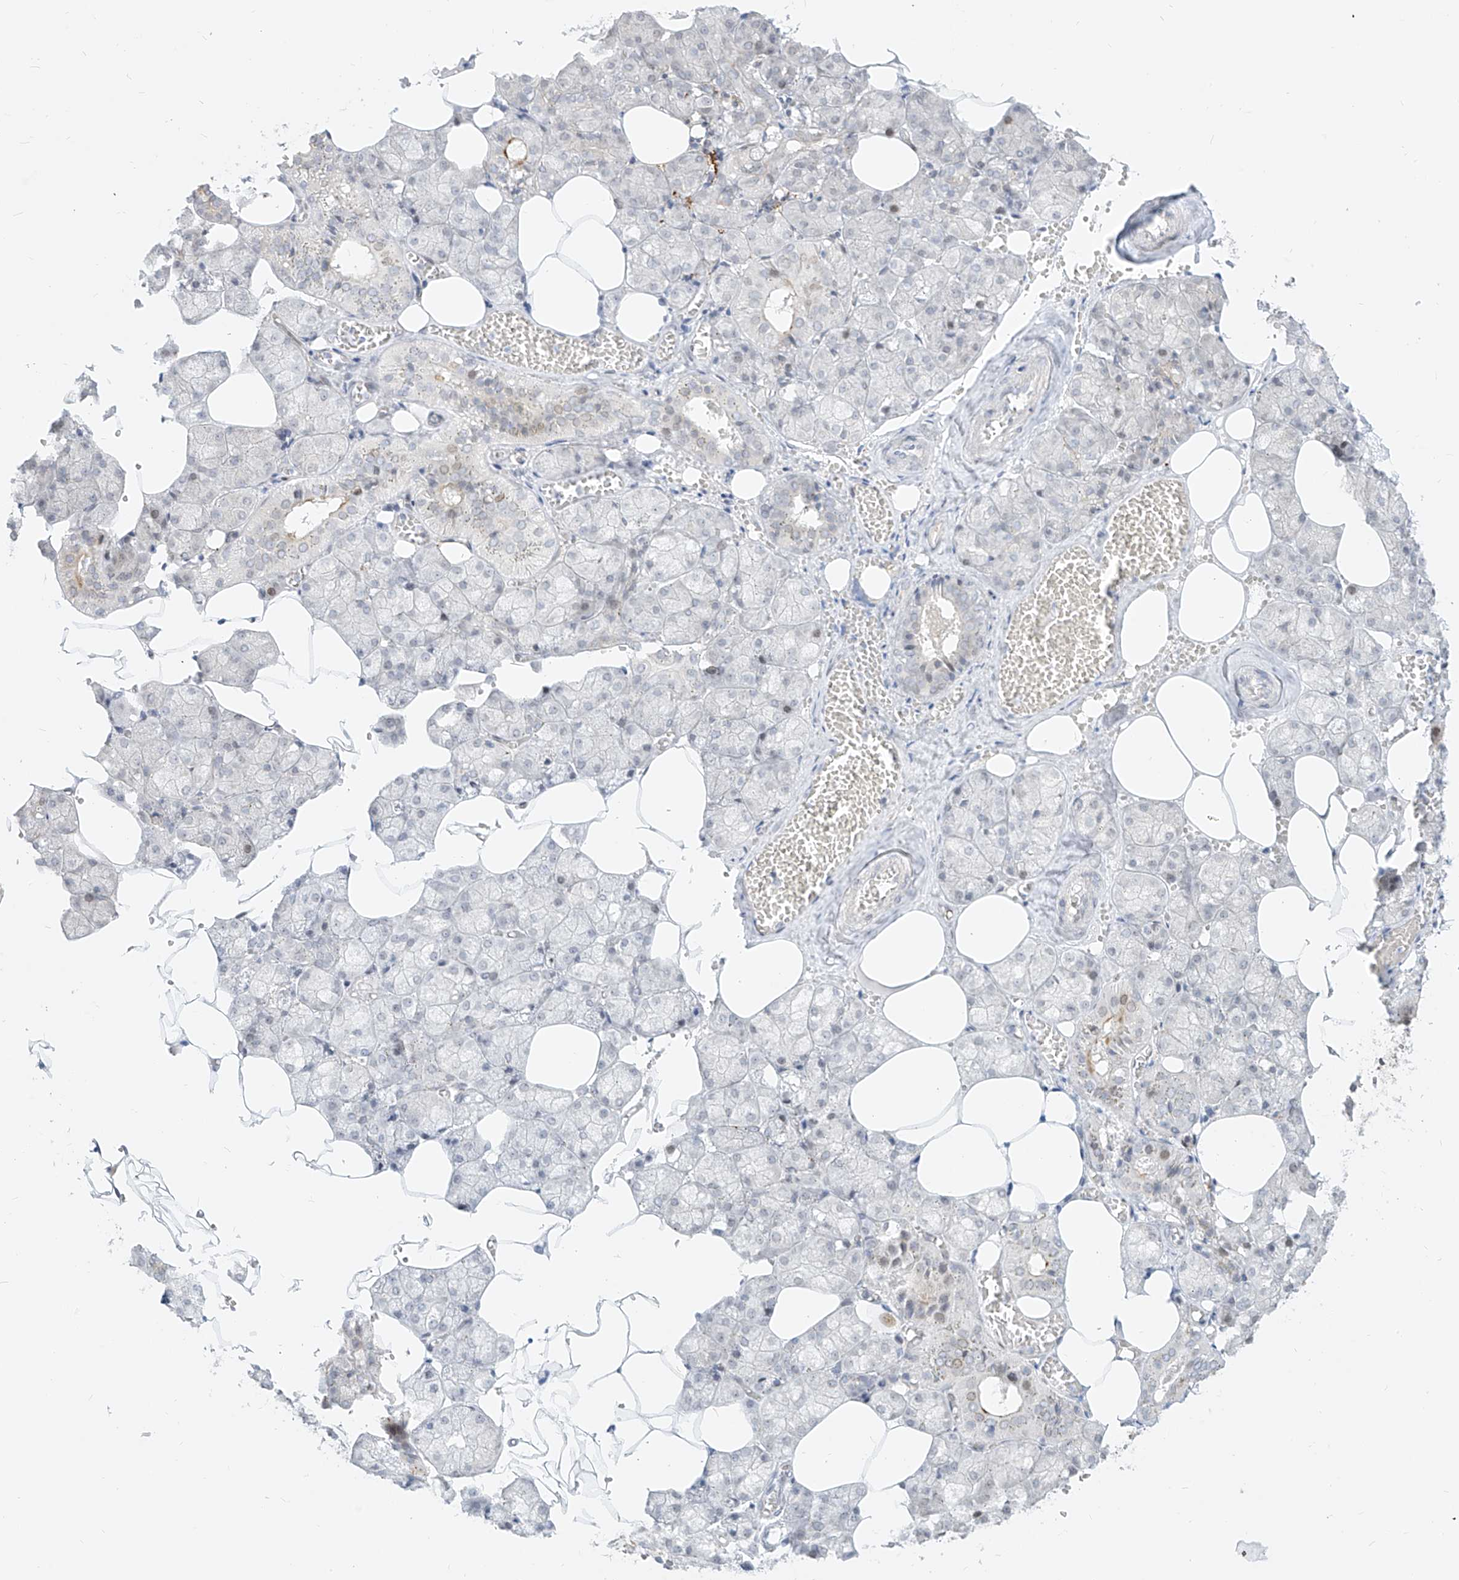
{"staining": {"intensity": "weak", "quantity": "25%-75%", "location": "cytoplasmic/membranous"}, "tissue": "salivary gland", "cell_type": "Glandular cells", "image_type": "normal", "snomed": [{"axis": "morphology", "description": "Normal tissue, NOS"}, {"axis": "topography", "description": "Salivary gland"}], "caption": "A high-resolution histopathology image shows immunohistochemistry (IHC) staining of normal salivary gland, which reveals weak cytoplasmic/membranous expression in approximately 25%-75% of glandular cells.", "gene": "NHSL1", "patient": {"sex": "male", "age": 62}}